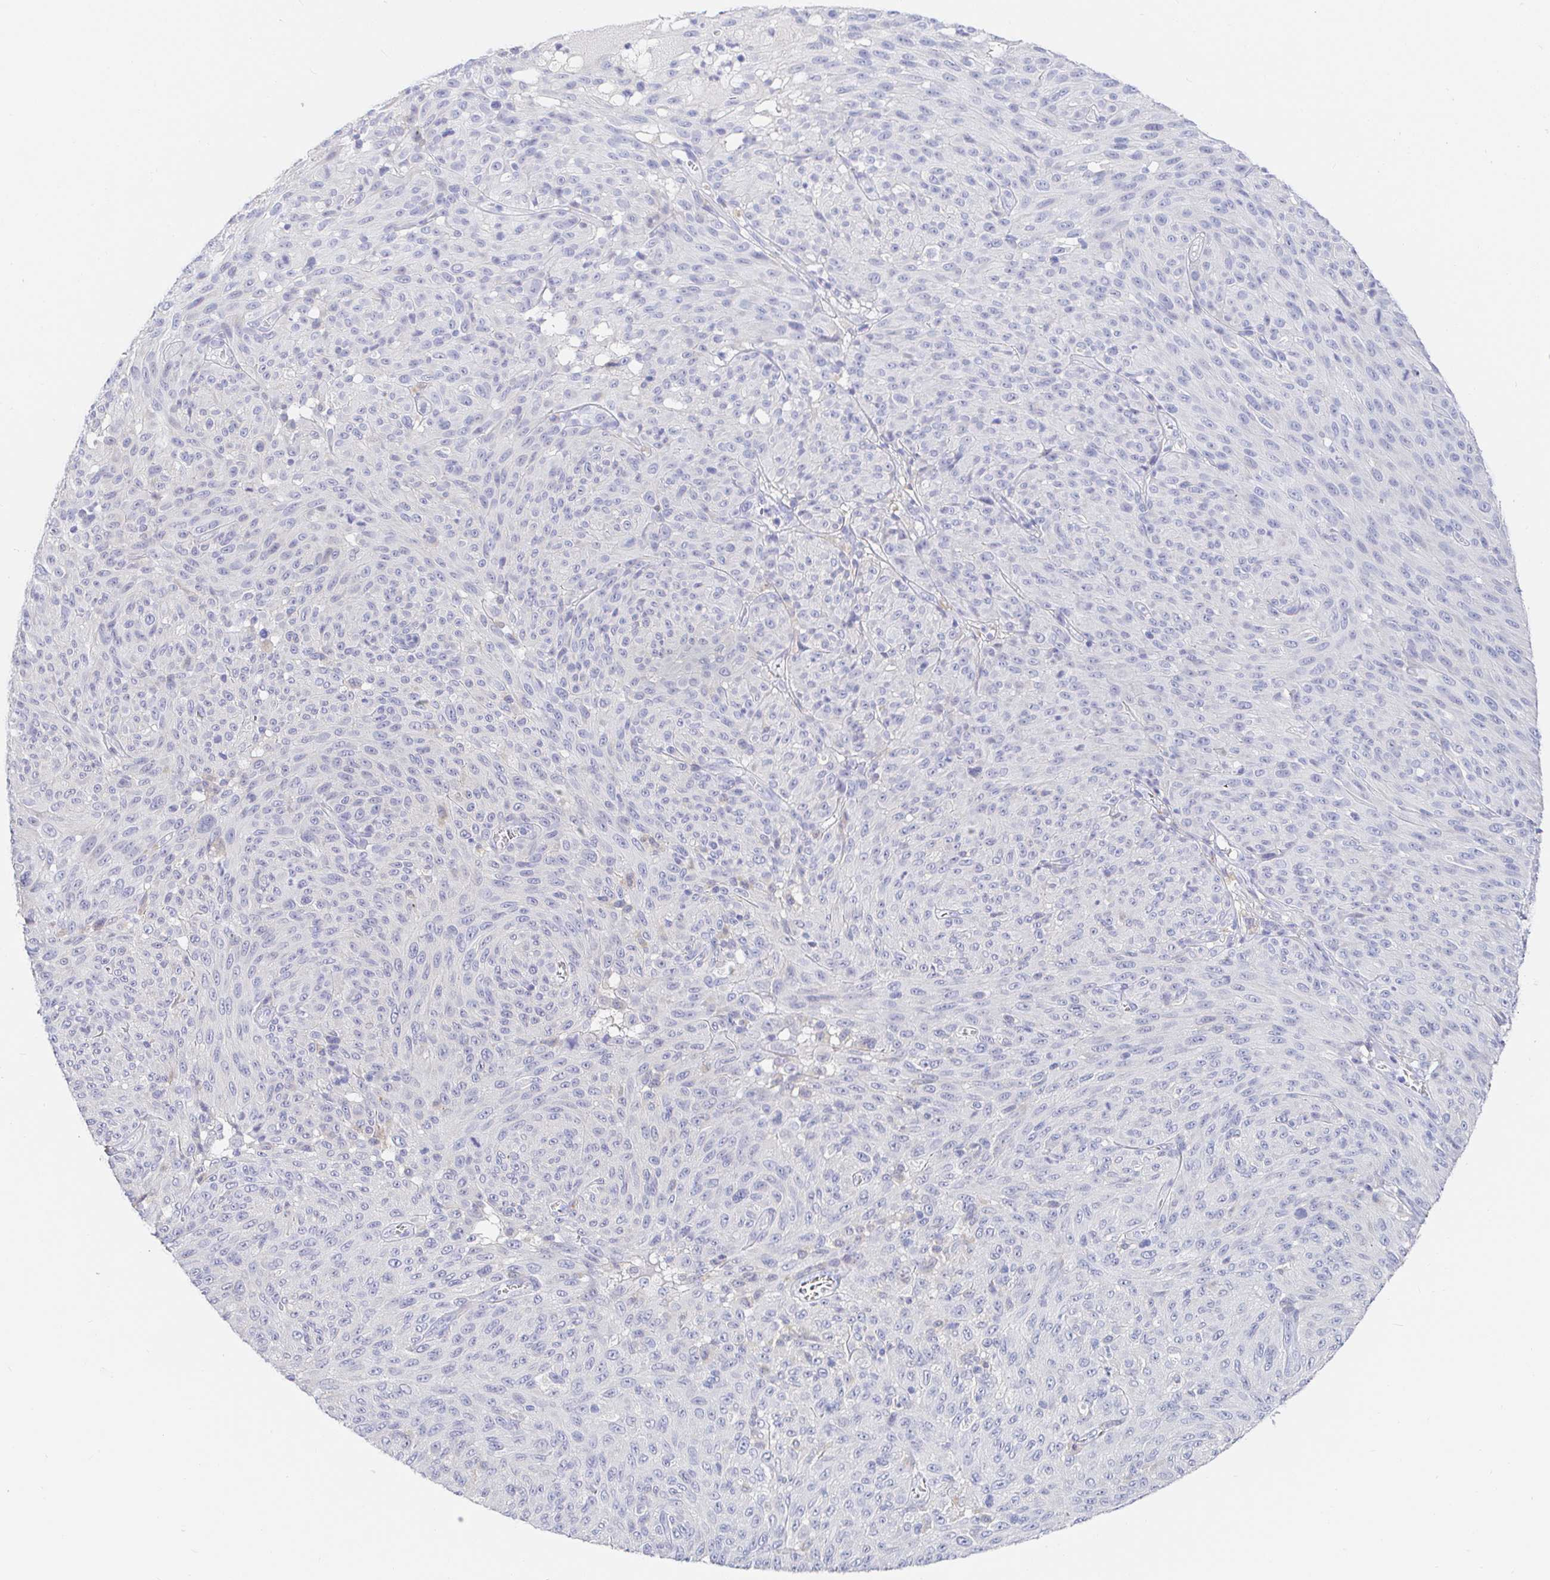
{"staining": {"intensity": "negative", "quantity": "none", "location": "none"}, "tissue": "melanoma", "cell_type": "Tumor cells", "image_type": "cancer", "snomed": [{"axis": "morphology", "description": "Malignant melanoma, NOS"}, {"axis": "topography", "description": "Skin"}], "caption": "Photomicrograph shows no significant protein positivity in tumor cells of malignant melanoma. Brightfield microscopy of immunohistochemistry stained with DAB (brown) and hematoxylin (blue), captured at high magnification.", "gene": "PDE6B", "patient": {"sex": "male", "age": 85}}